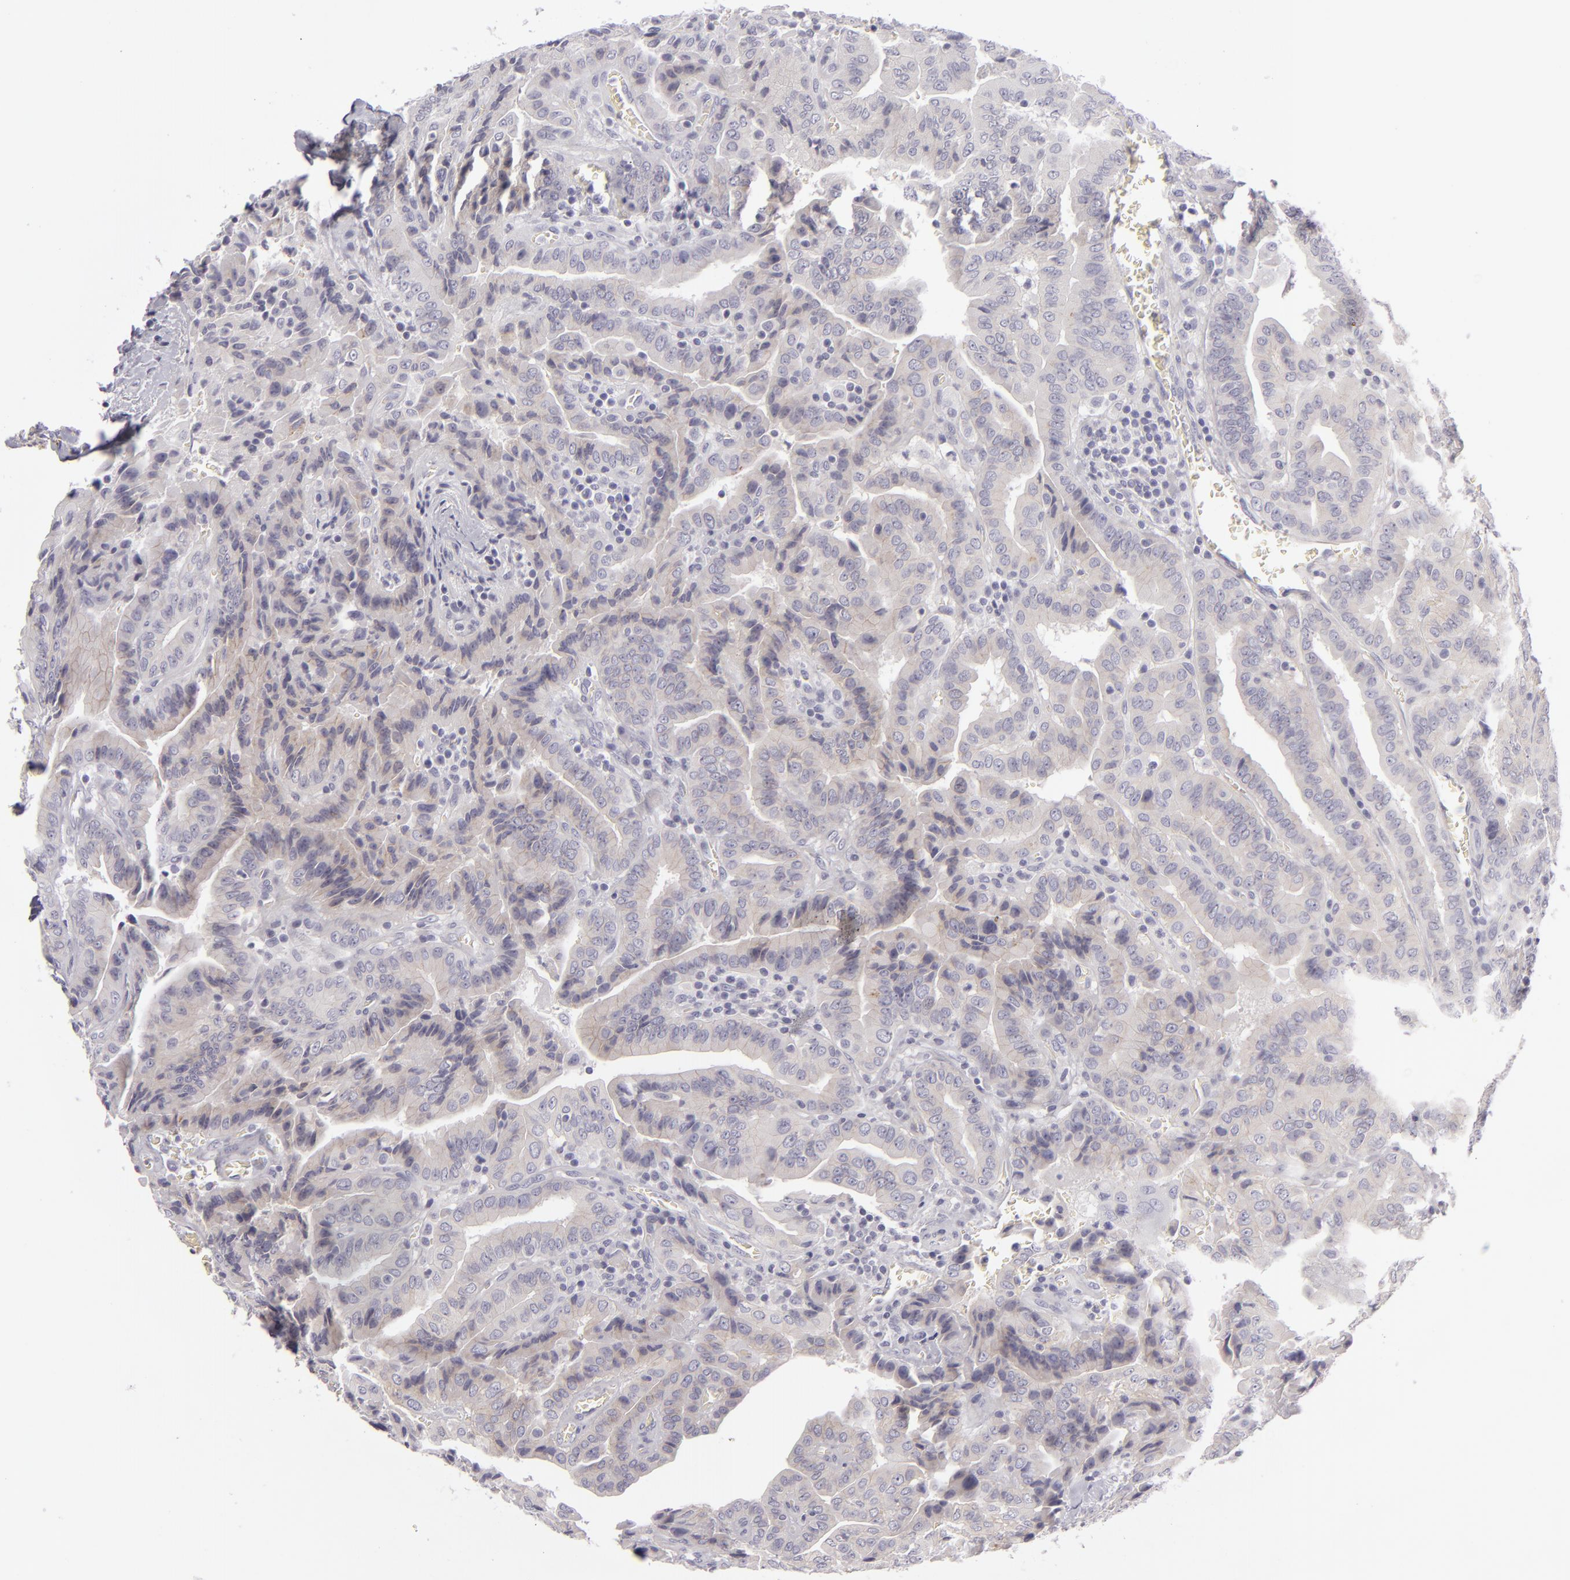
{"staining": {"intensity": "weak", "quantity": "25%-75%", "location": "cytoplasmic/membranous"}, "tissue": "thyroid cancer", "cell_type": "Tumor cells", "image_type": "cancer", "snomed": [{"axis": "morphology", "description": "Papillary adenocarcinoma, NOS"}, {"axis": "topography", "description": "Thyroid gland"}], "caption": "DAB (3,3'-diaminobenzidine) immunohistochemical staining of human thyroid papillary adenocarcinoma shows weak cytoplasmic/membranous protein positivity in approximately 25%-75% of tumor cells. (DAB (3,3'-diaminobenzidine) IHC with brightfield microscopy, high magnification).", "gene": "DLG4", "patient": {"sex": "female", "age": 71}}